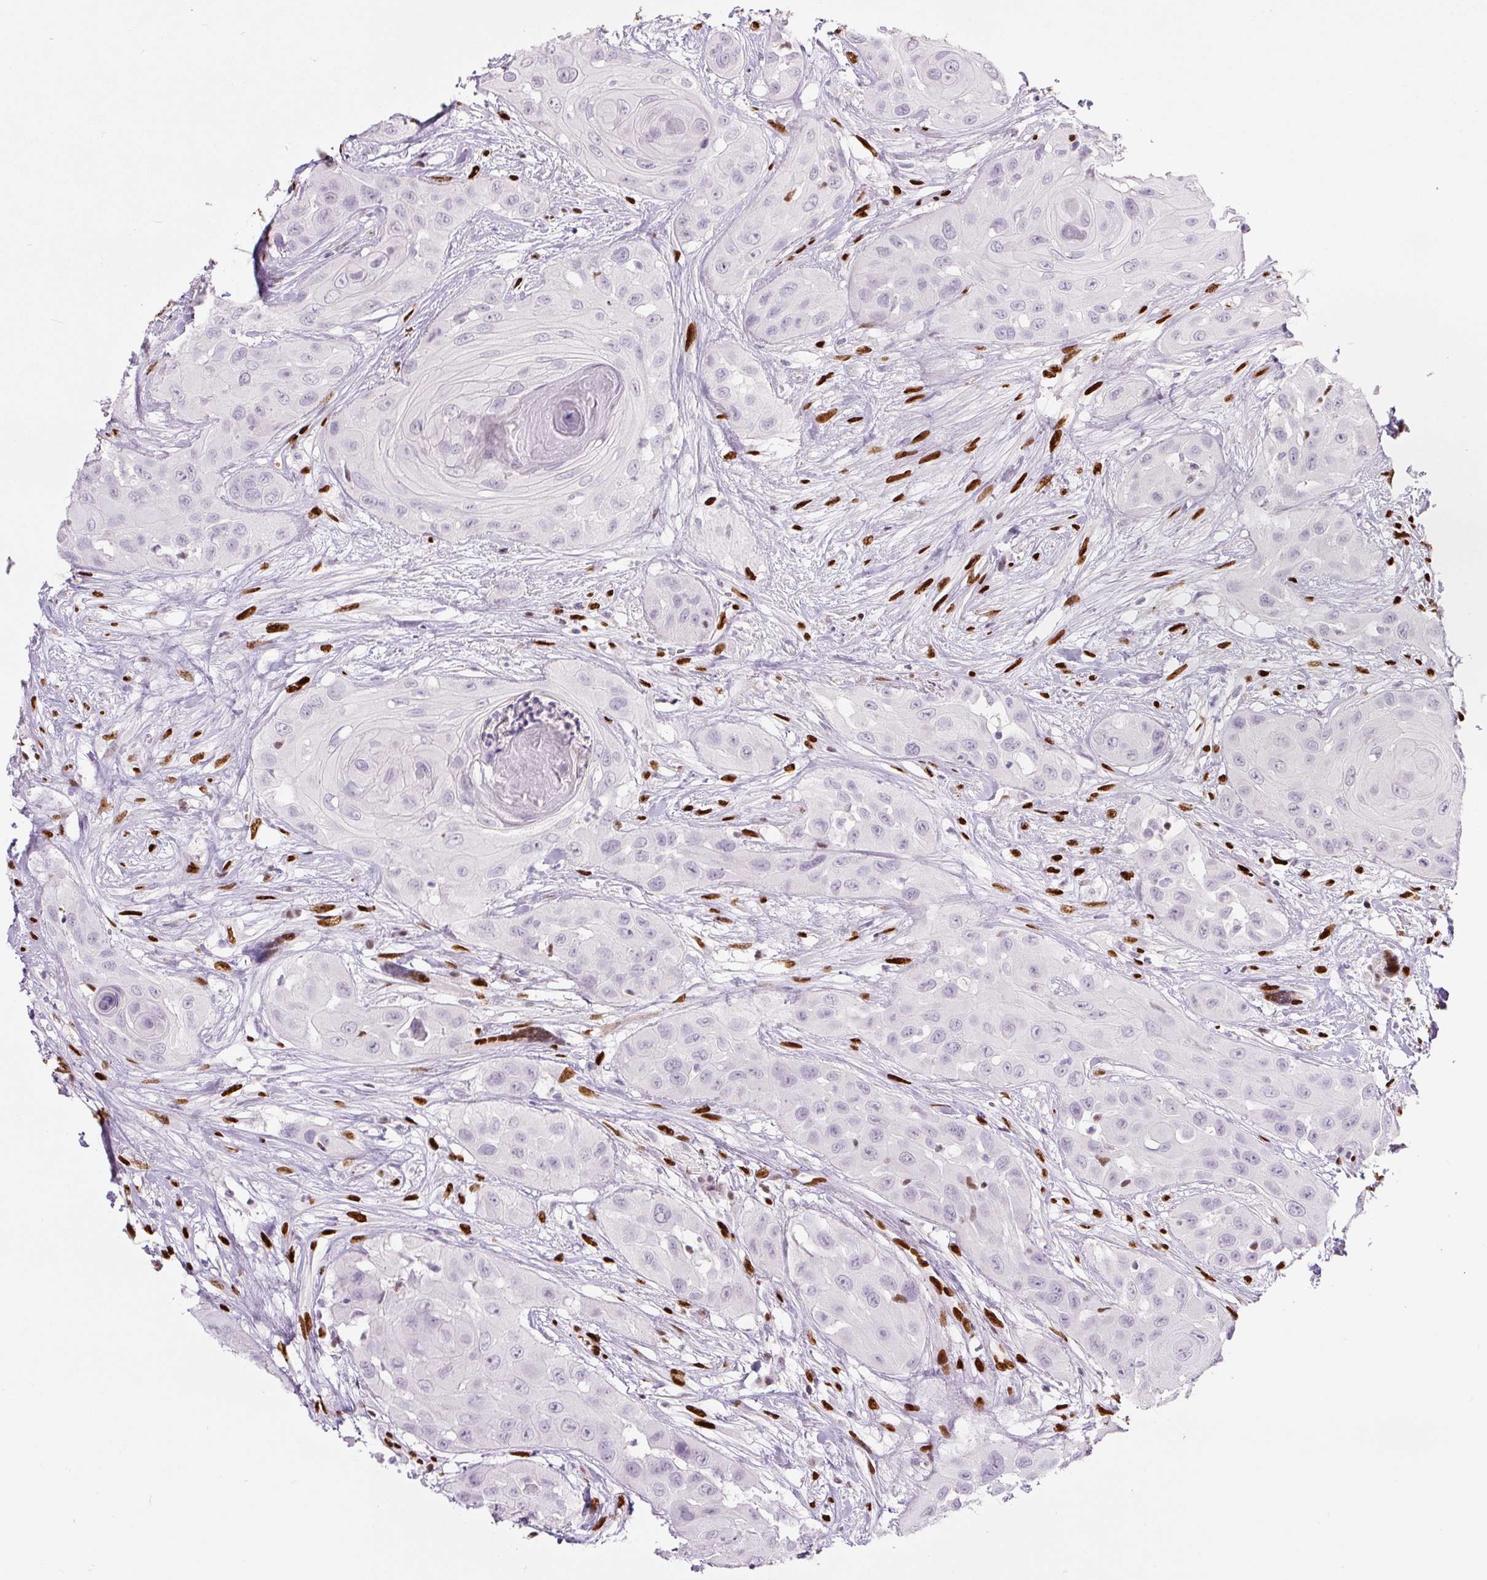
{"staining": {"intensity": "negative", "quantity": "none", "location": "none"}, "tissue": "head and neck cancer", "cell_type": "Tumor cells", "image_type": "cancer", "snomed": [{"axis": "morphology", "description": "Squamous cell carcinoma, NOS"}, {"axis": "topography", "description": "Head-Neck"}], "caption": "An immunohistochemistry (IHC) micrograph of head and neck squamous cell carcinoma is shown. There is no staining in tumor cells of head and neck squamous cell carcinoma.", "gene": "ZEB1", "patient": {"sex": "male", "age": 83}}